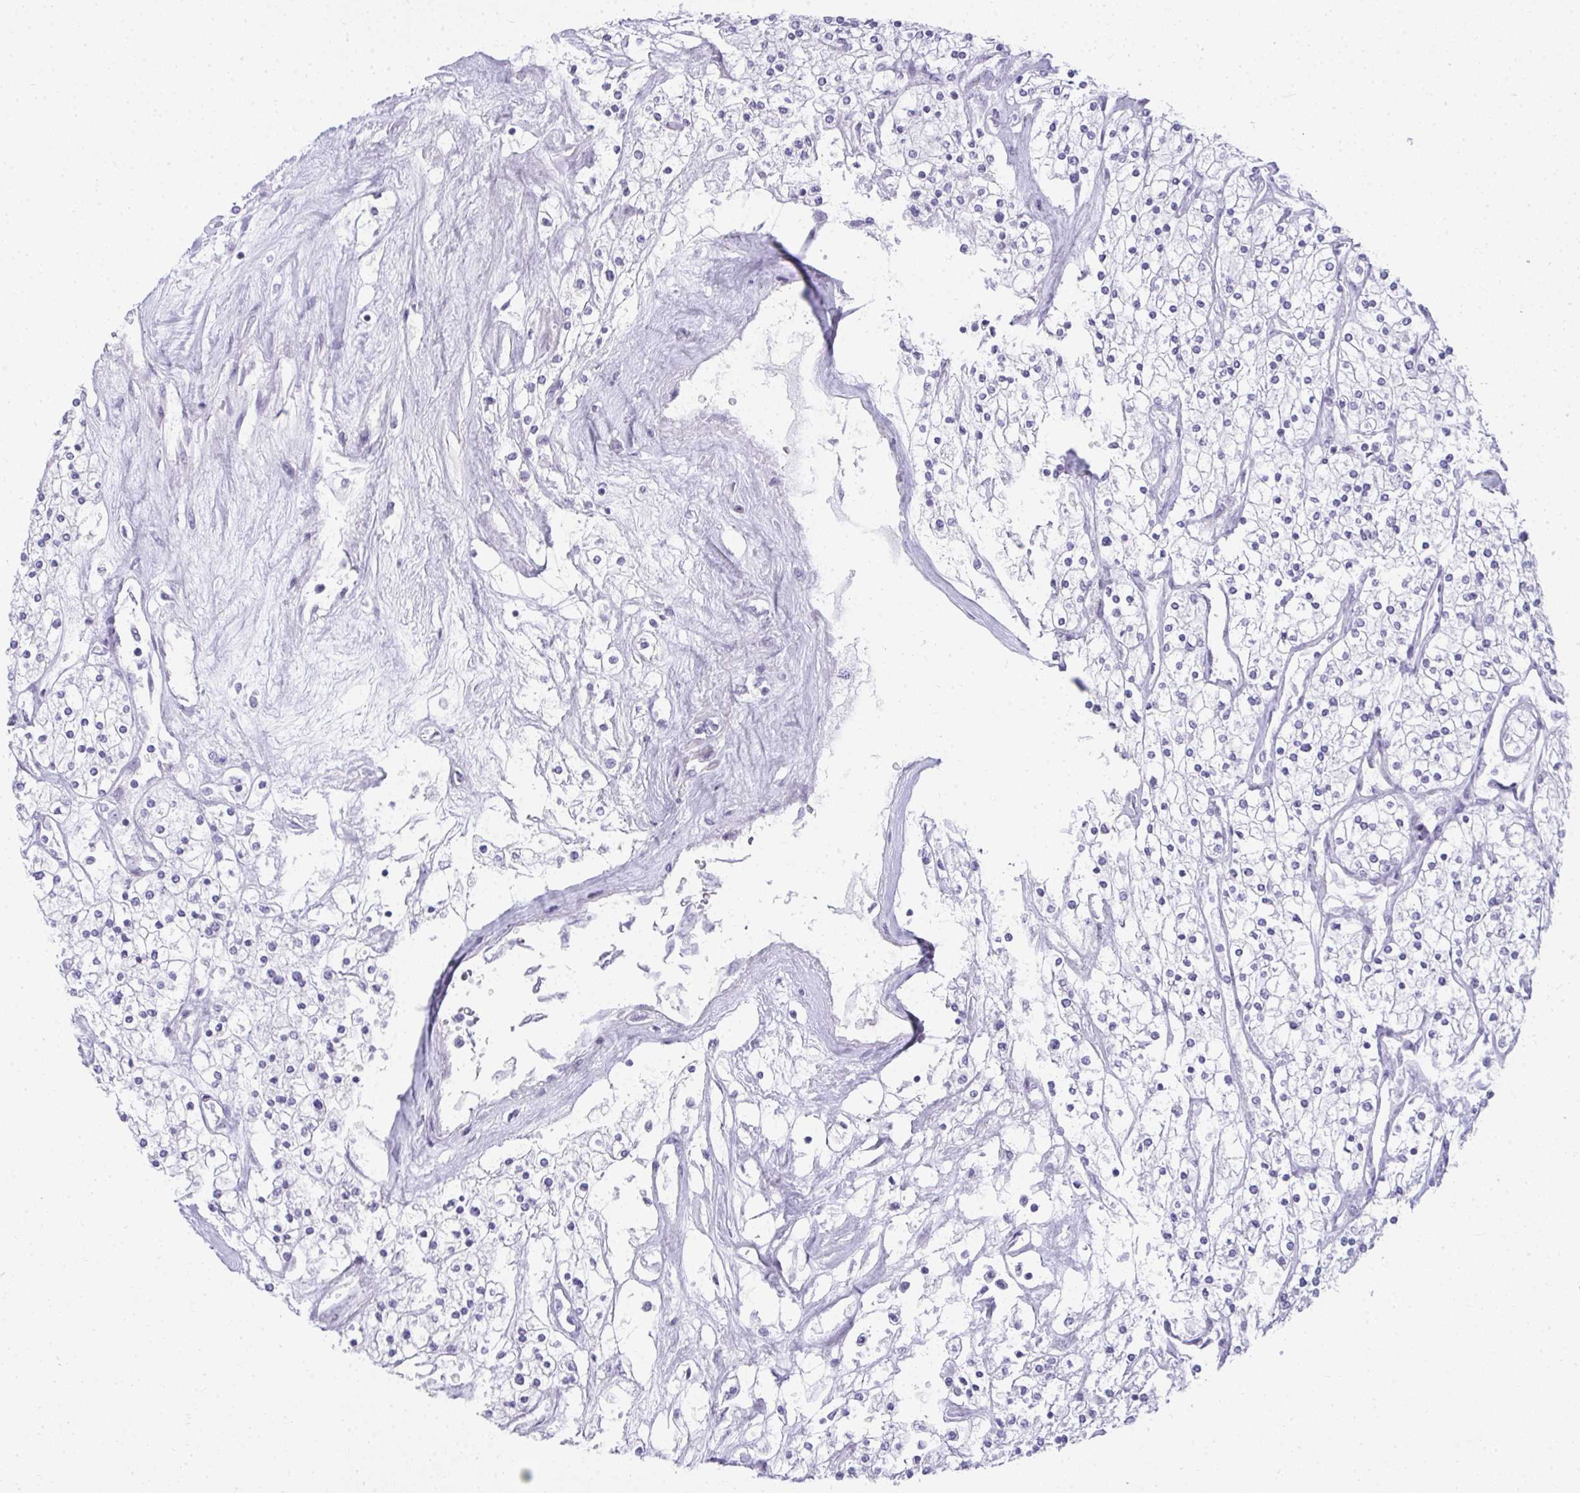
{"staining": {"intensity": "negative", "quantity": "none", "location": "none"}, "tissue": "renal cancer", "cell_type": "Tumor cells", "image_type": "cancer", "snomed": [{"axis": "morphology", "description": "Adenocarcinoma, NOS"}, {"axis": "topography", "description": "Kidney"}], "caption": "Immunohistochemical staining of adenocarcinoma (renal) exhibits no significant expression in tumor cells. (DAB (3,3'-diaminobenzidine) immunohistochemistry (IHC) with hematoxylin counter stain).", "gene": "PLA2G1B", "patient": {"sex": "male", "age": 80}}